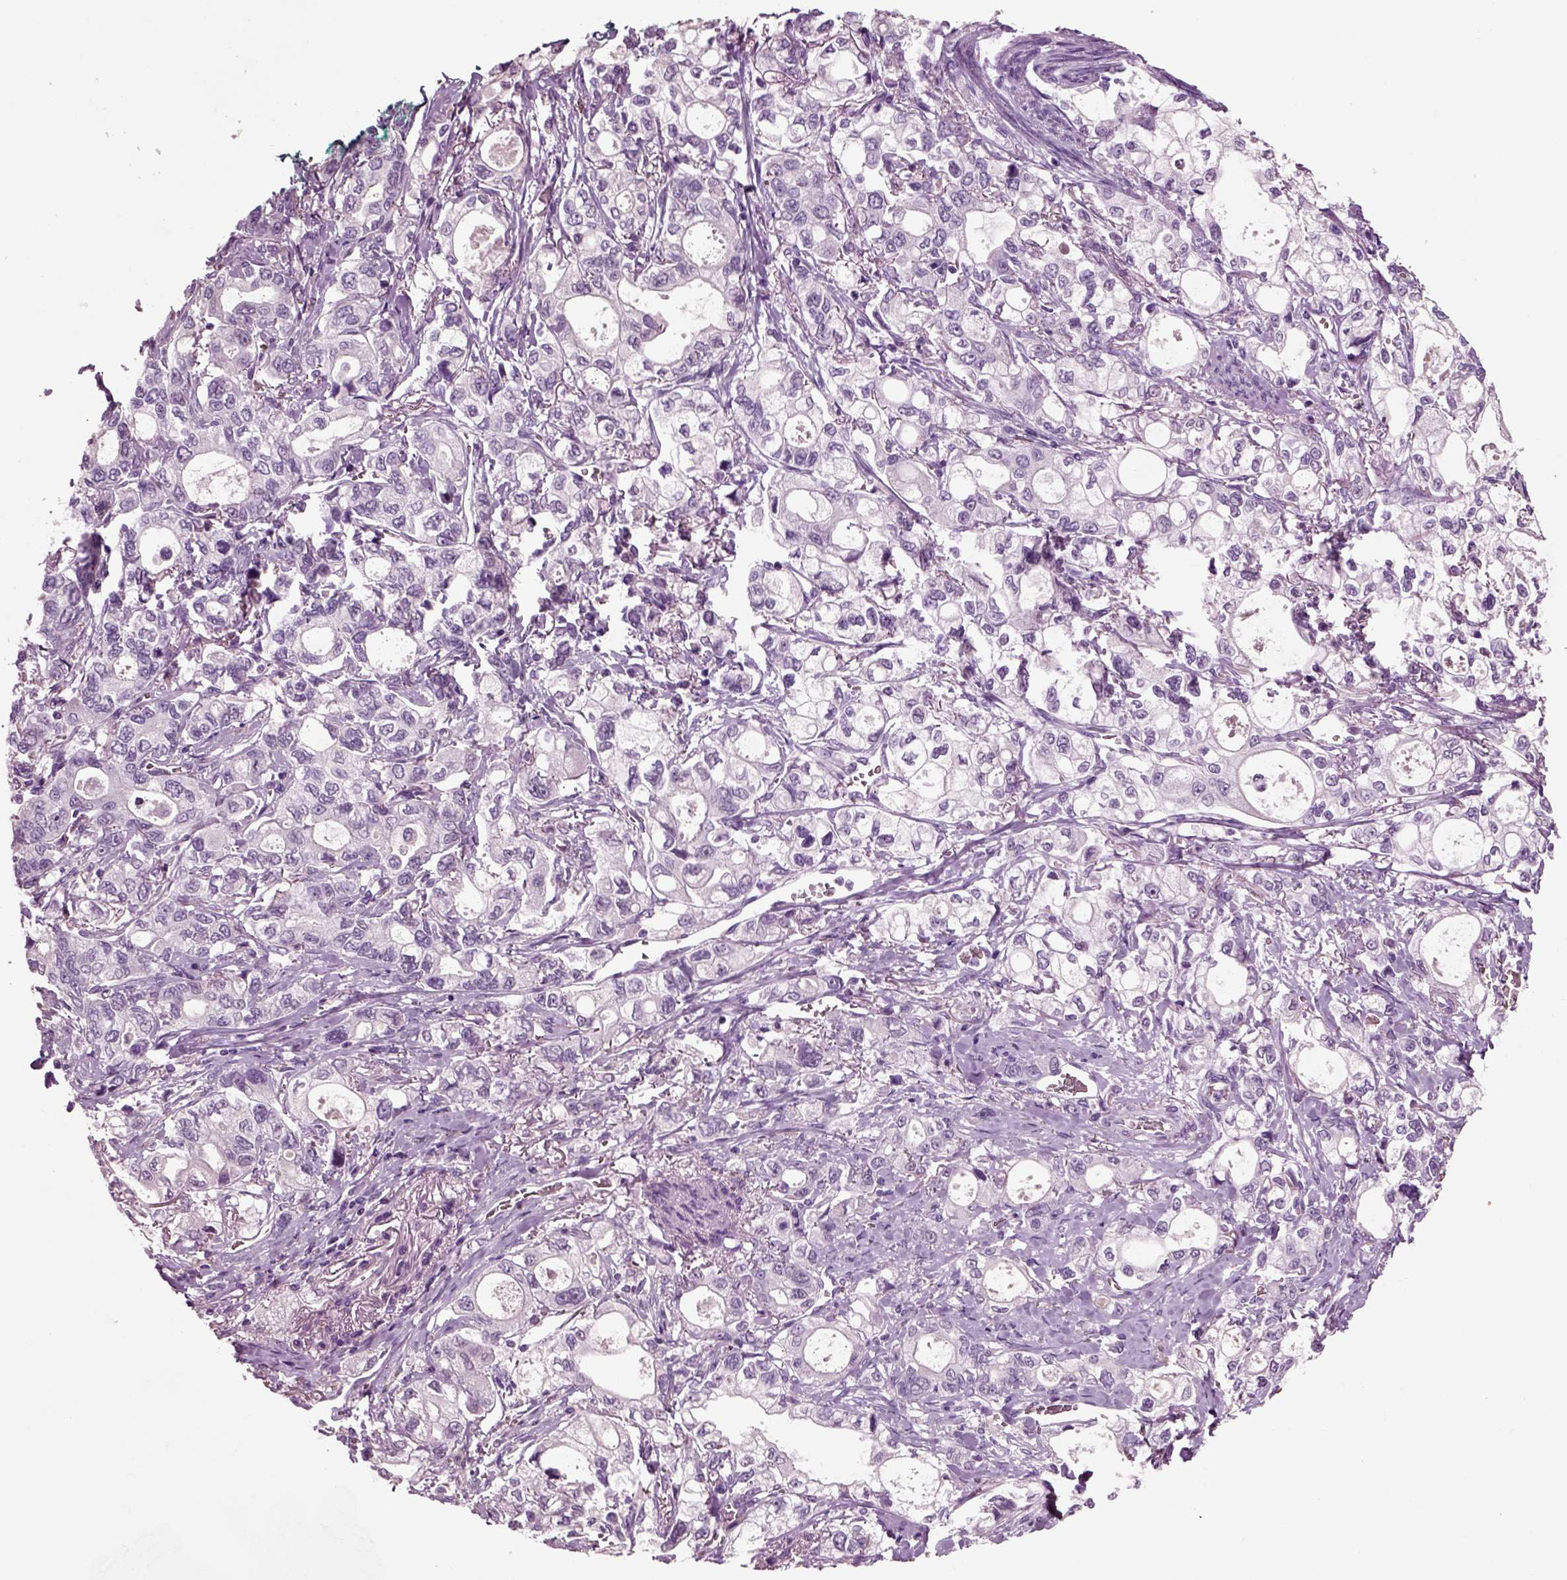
{"staining": {"intensity": "negative", "quantity": "none", "location": "none"}, "tissue": "stomach cancer", "cell_type": "Tumor cells", "image_type": "cancer", "snomed": [{"axis": "morphology", "description": "Adenocarcinoma, NOS"}, {"axis": "topography", "description": "Stomach"}], "caption": "A high-resolution micrograph shows immunohistochemistry staining of stomach cancer, which exhibits no significant expression in tumor cells. (Stains: DAB (3,3'-diaminobenzidine) immunohistochemistry with hematoxylin counter stain, Microscopy: brightfield microscopy at high magnification).", "gene": "CHGB", "patient": {"sex": "male", "age": 63}}